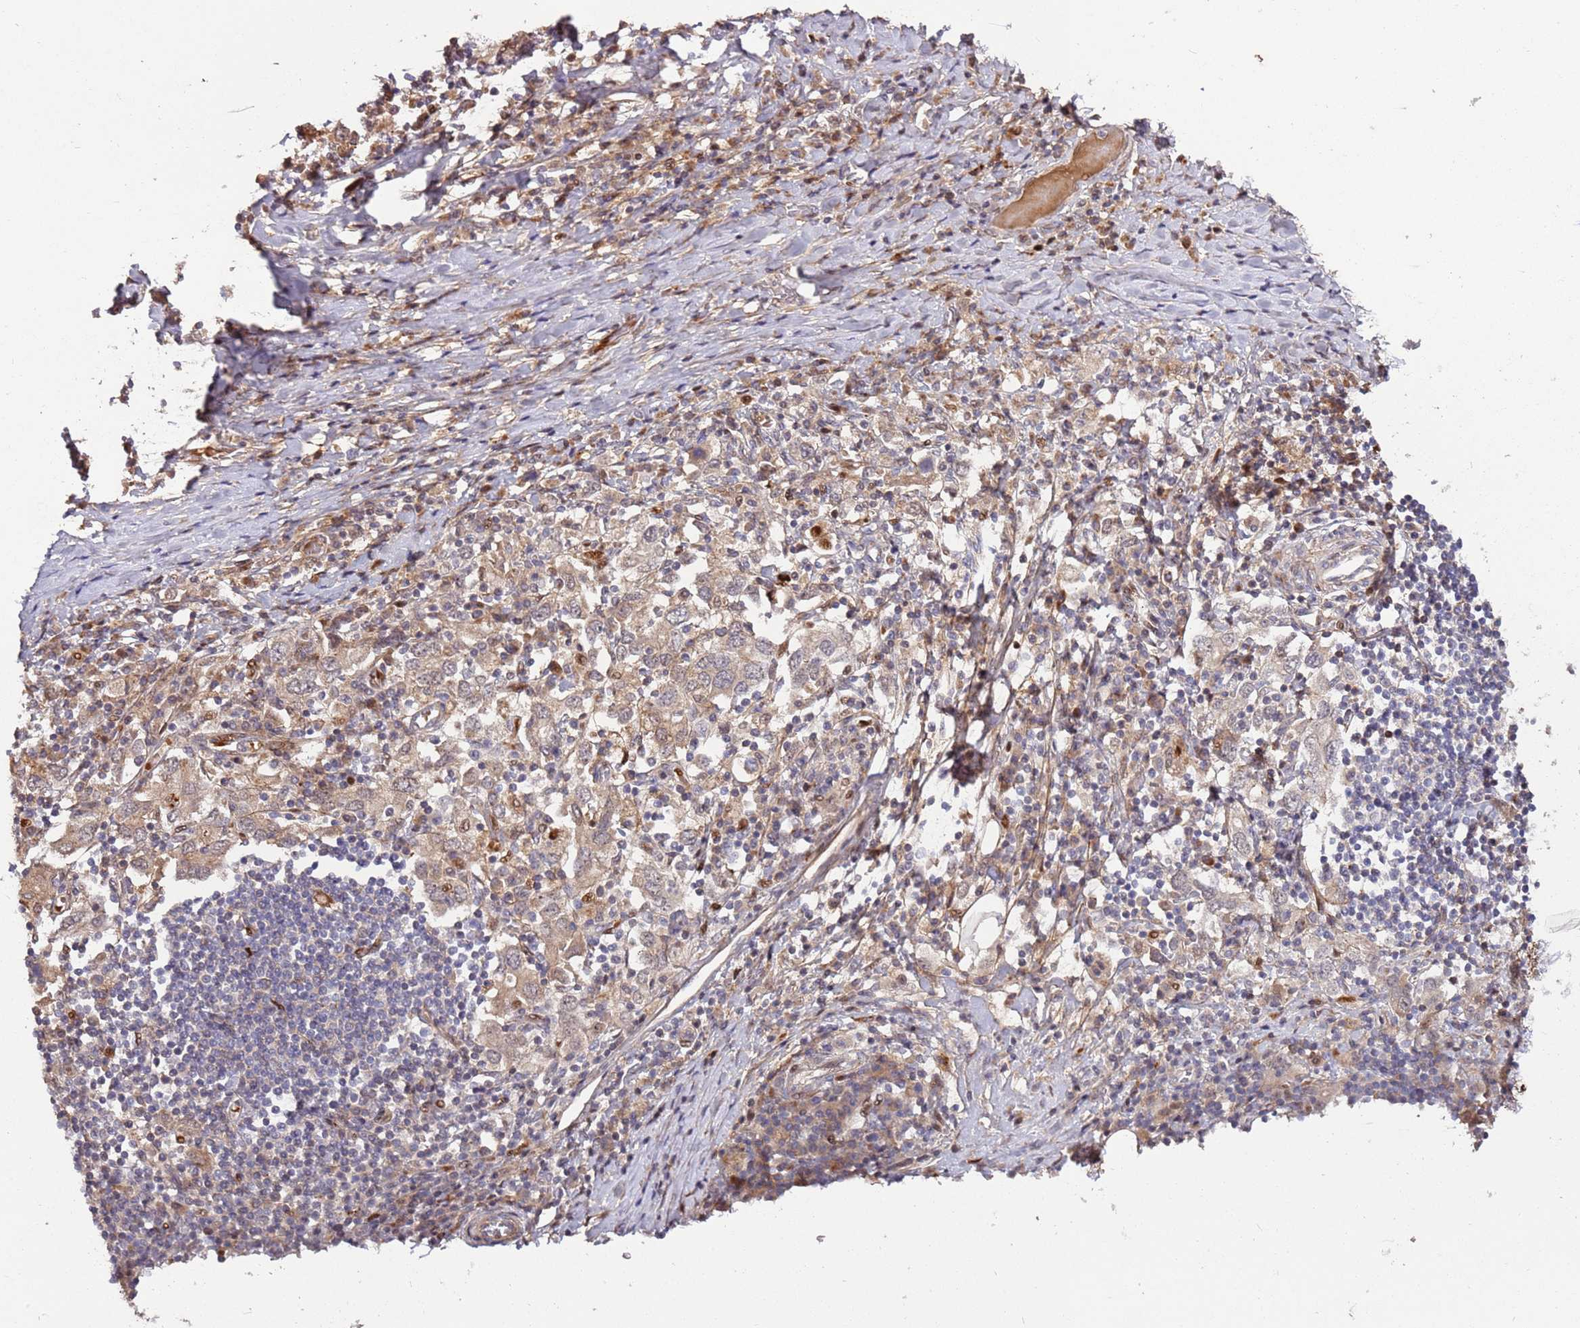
{"staining": {"intensity": "weak", "quantity": "25%-75%", "location": "cytoplasmic/membranous"}, "tissue": "stomach cancer", "cell_type": "Tumor cells", "image_type": "cancer", "snomed": [{"axis": "morphology", "description": "Adenocarcinoma, NOS"}, {"axis": "topography", "description": "Stomach, upper"}, {"axis": "topography", "description": "Stomach"}], "caption": "Tumor cells demonstrate weak cytoplasmic/membranous positivity in about 25%-75% of cells in stomach adenocarcinoma.", "gene": "RHBDL1", "patient": {"sex": "male", "age": 62}}